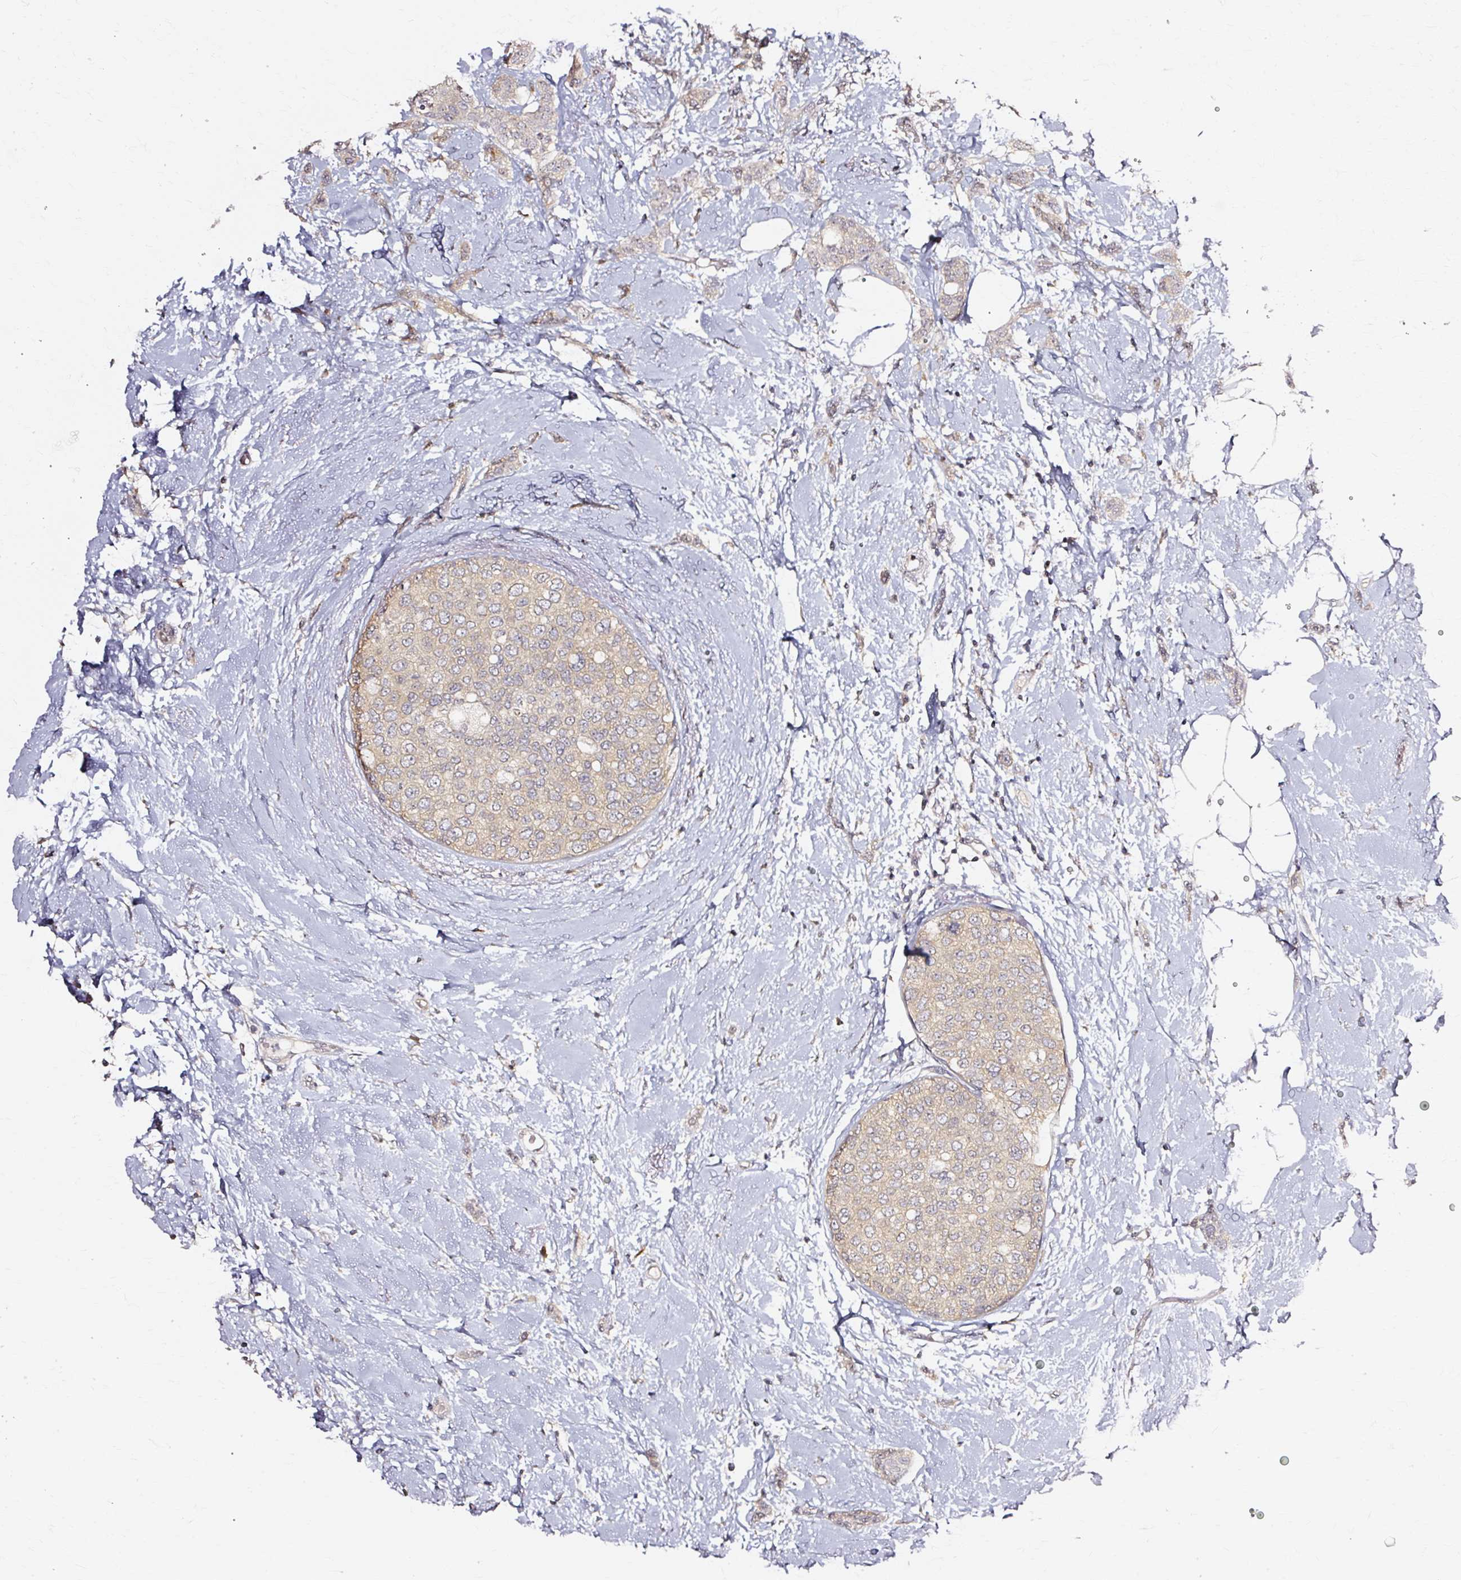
{"staining": {"intensity": "weak", "quantity": "<25%", "location": "cytoplasmic/membranous"}, "tissue": "breast cancer", "cell_type": "Tumor cells", "image_type": "cancer", "snomed": [{"axis": "morphology", "description": "Duct carcinoma"}, {"axis": "topography", "description": "Breast"}], "caption": "Immunohistochemistry photomicrograph of neoplastic tissue: human infiltrating ductal carcinoma (breast) stained with DAB reveals no significant protein positivity in tumor cells.", "gene": "RGPD5", "patient": {"sex": "female", "age": 72}}